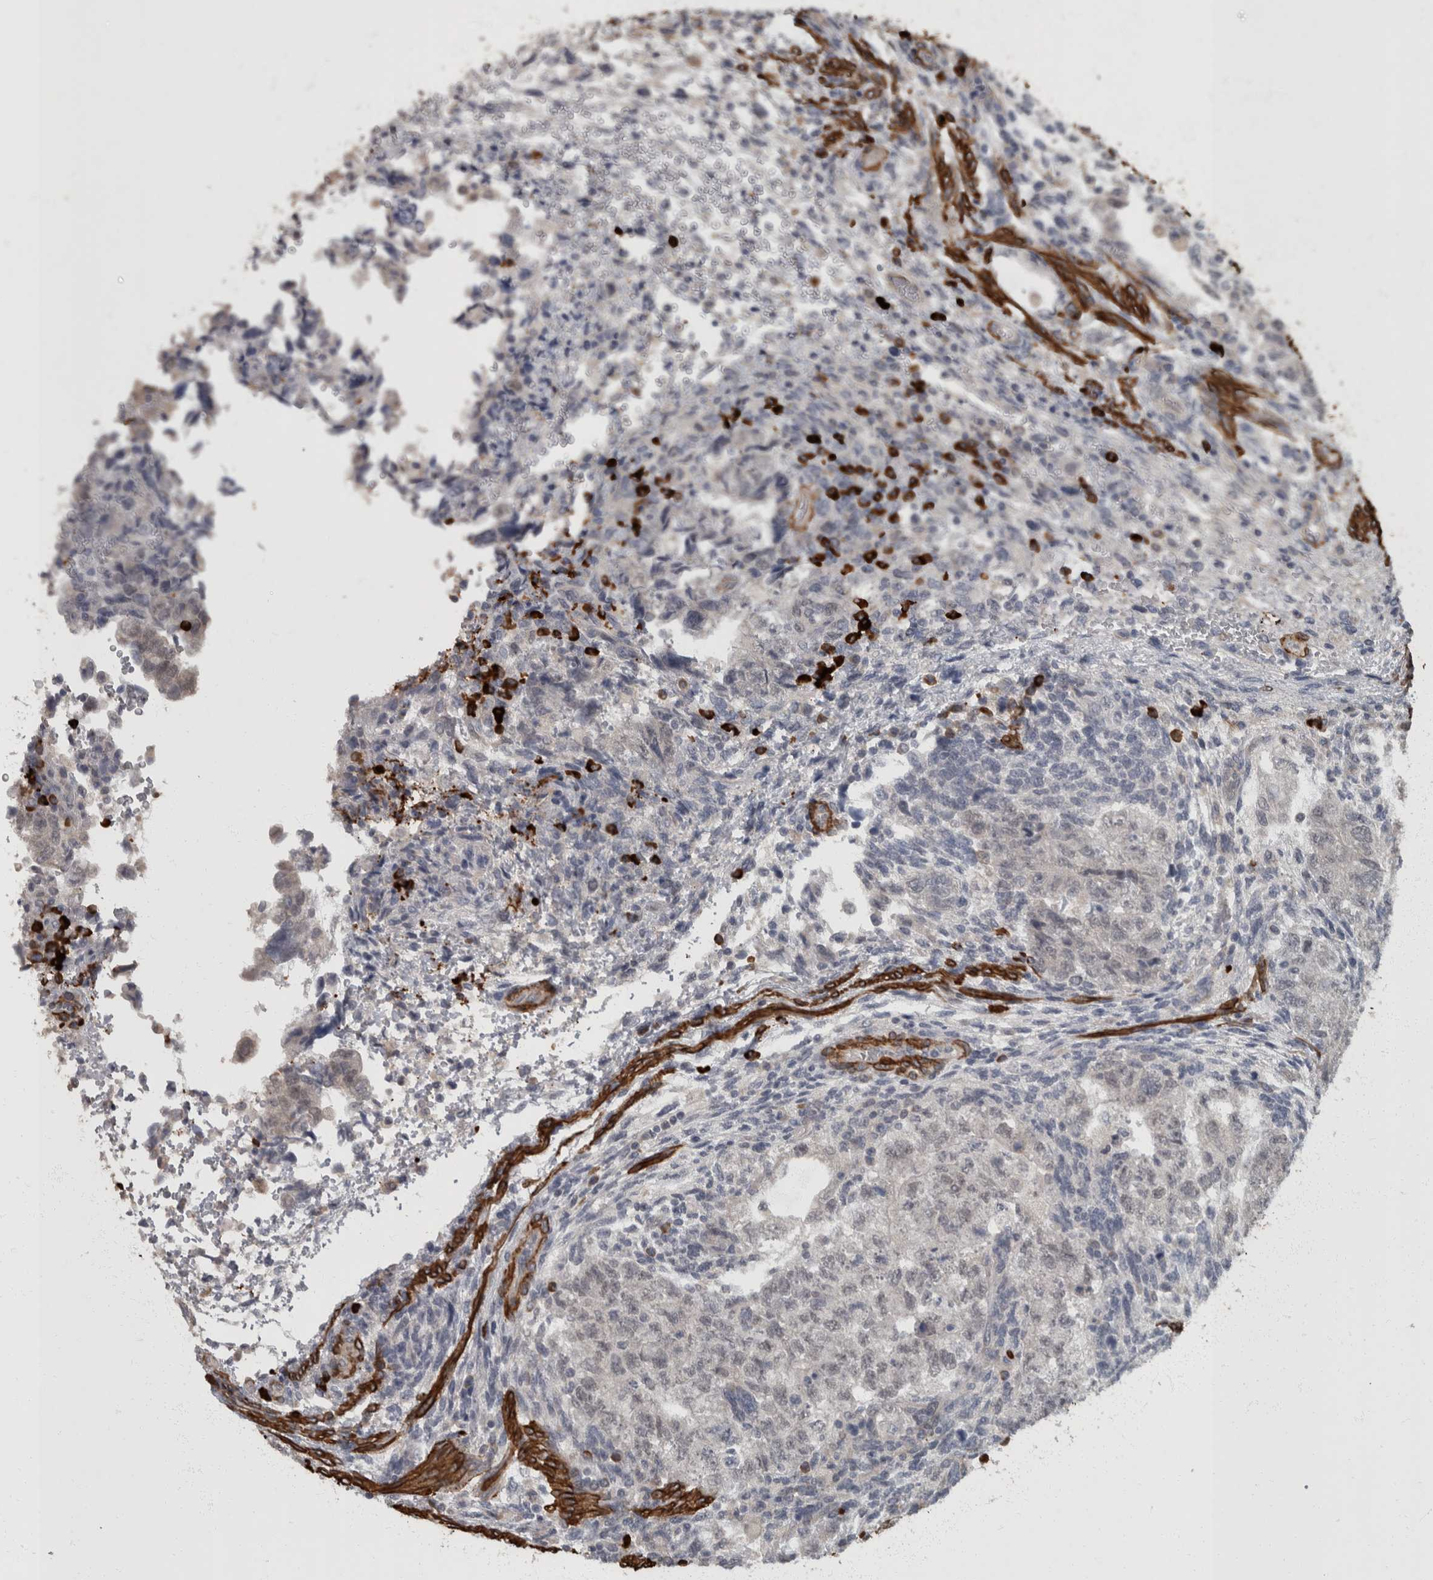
{"staining": {"intensity": "negative", "quantity": "none", "location": "none"}, "tissue": "testis cancer", "cell_type": "Tumor cells", "image_type": "cancer", "snomed": [{"axis": "morphology", "description": "Normal tissue, NOS"}, {"axis": "morphology", "description": "Carcinoma, Embryonal, NOS"}, {"axis": "topography", "description": "Testis"}], "caption": "IHC histopathology image of testis embryonal carcinoma stained for a protein (brown), which displays no expression in tumor cells.", "gene": "MASTL", "patient": {"sex": "male", "age": 36}}